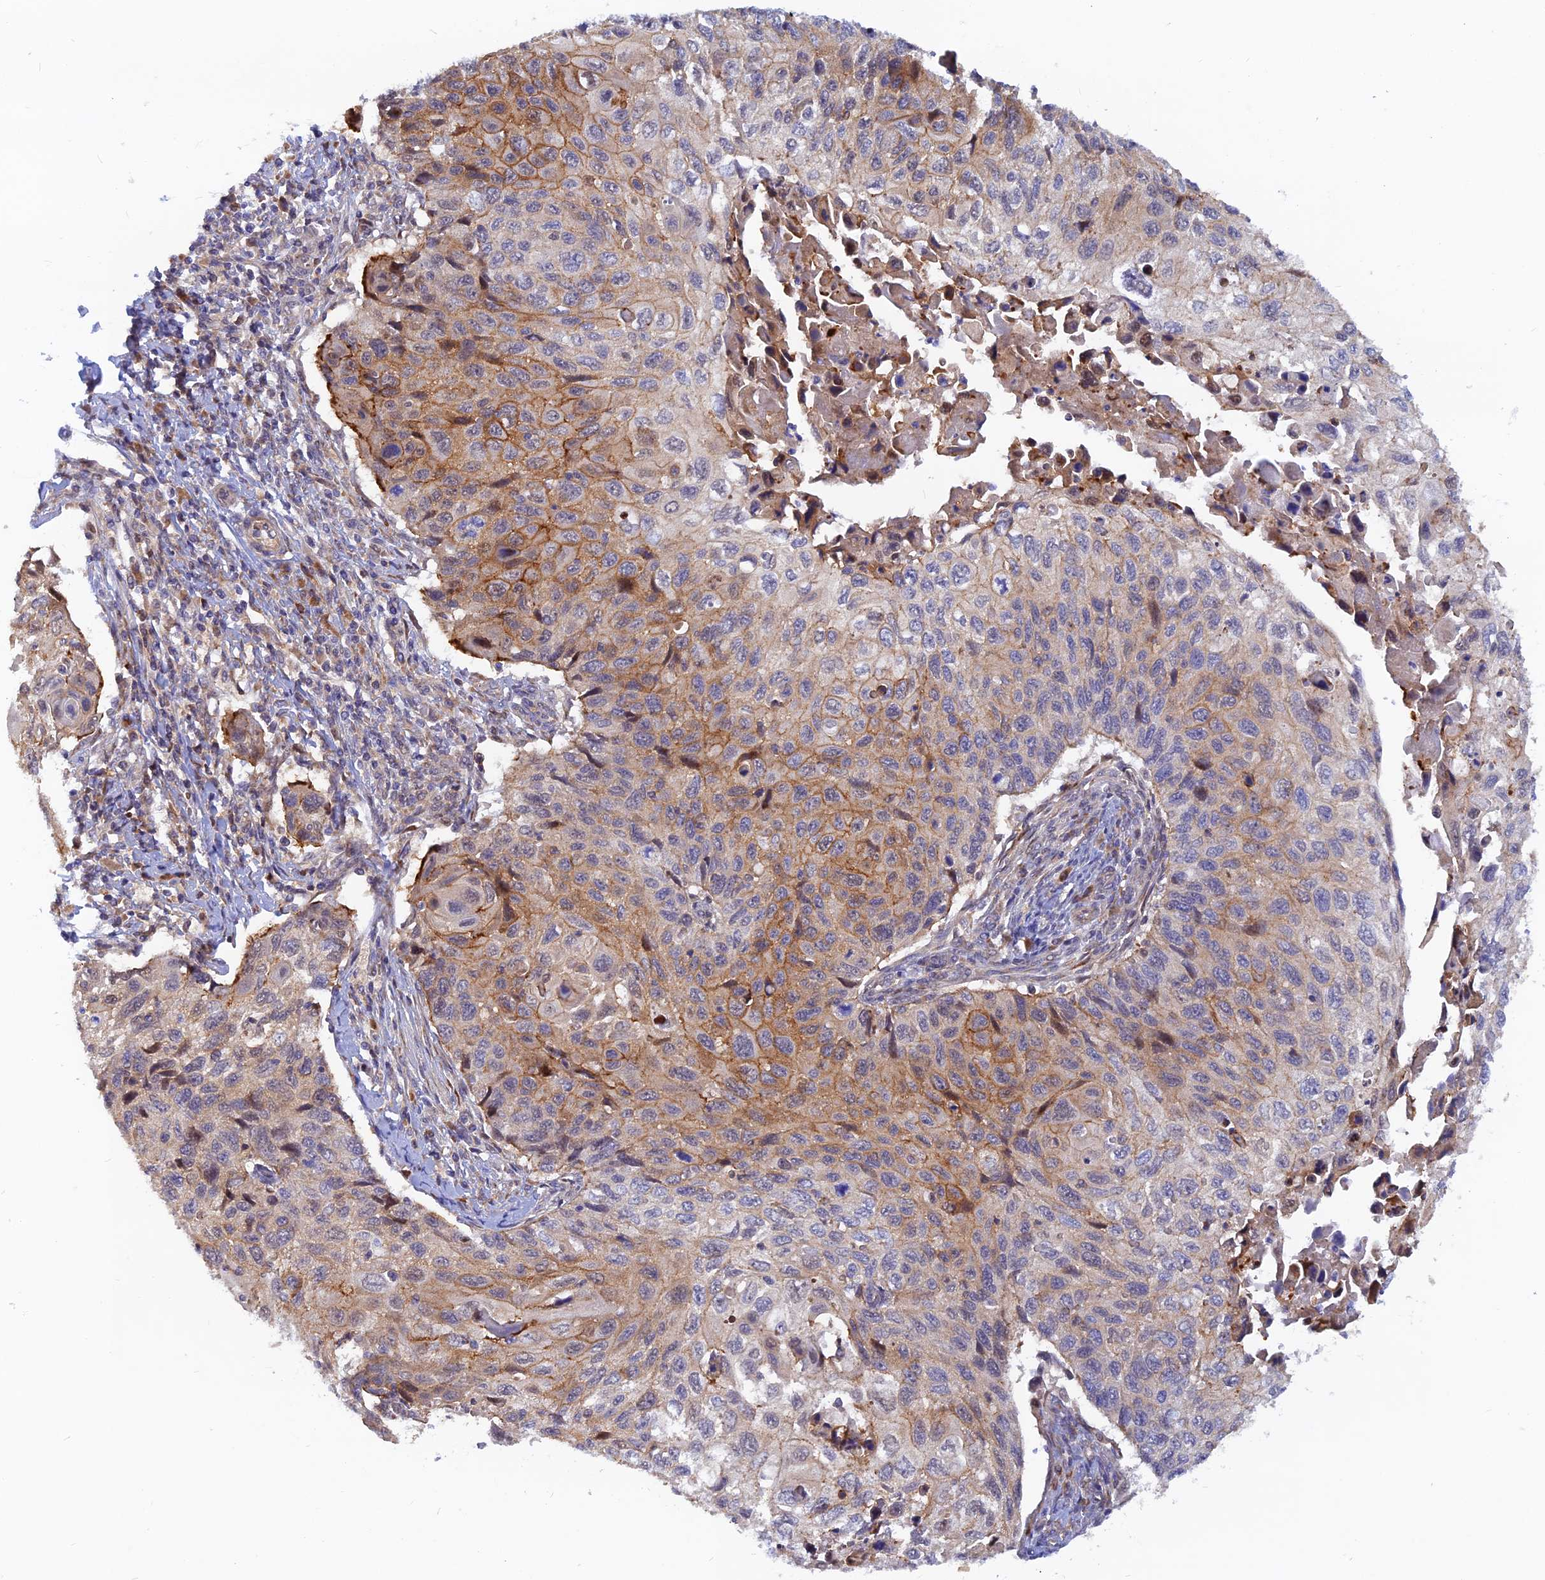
{"staining": {"intensity": "moderate", "quantity": "<25%", "location": "cytoplasmic/membranous"}, "tissue": "cervical cancer", "cell_type": "Tumor cells", "image_type": "cancer", "snomed": [{"axis": "morphology", "description": "Squamous cell carcinoma, NOS"}, {"axis": "topography", "description": "Cervix"}], "caption": "The micrograph exhibits a brown stain indicating the presence of a protein in the cytoplasmic/membranous of tumor cells in cervical squamous cell carcinoma.", "gene": "DNAJC16", "patient": {"sex": "female", "age": 70}}